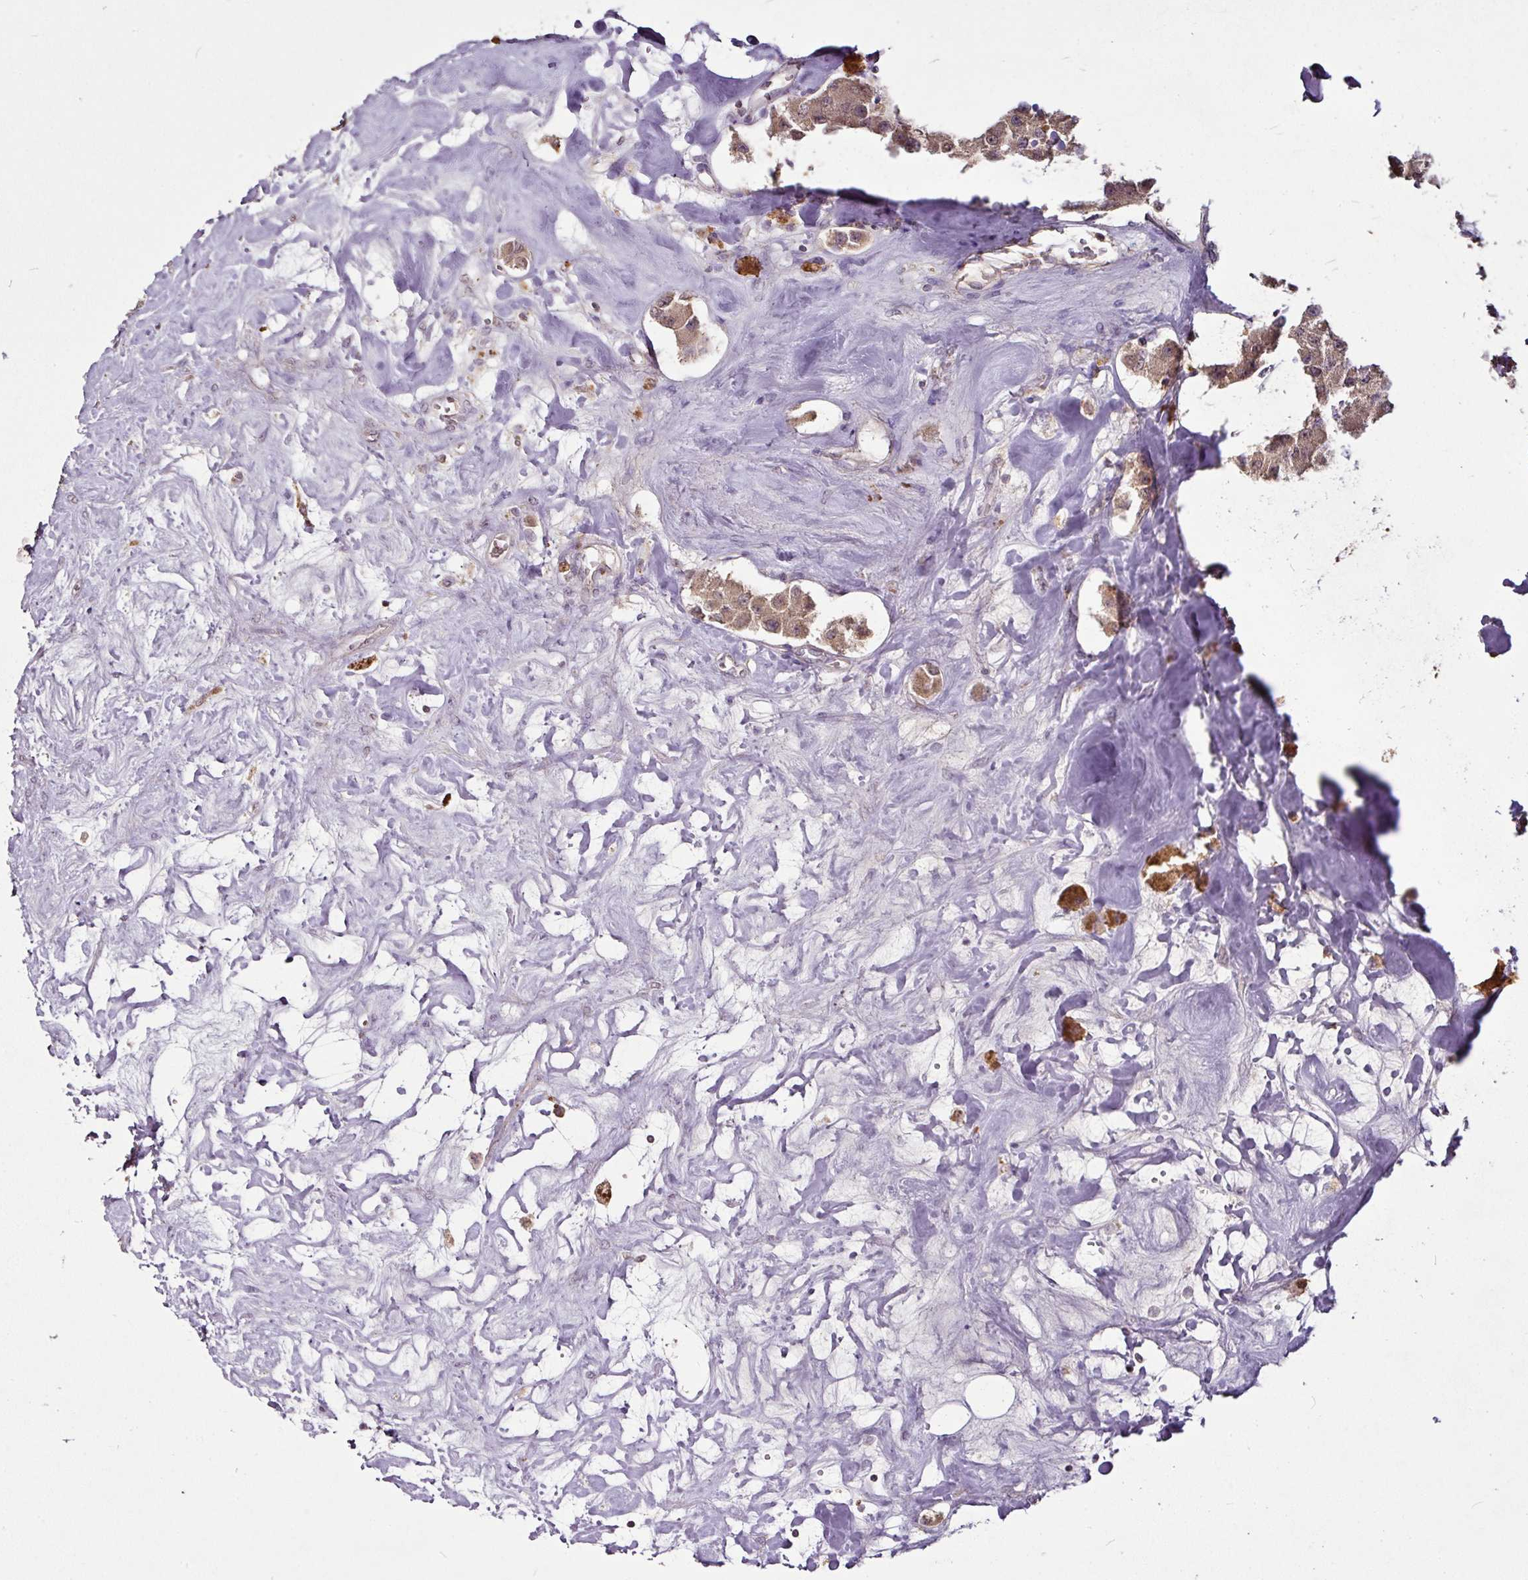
{"staining": {"intensity": "moderate", "quantity": ">75%", "location": "cytoplasmic/membranous"}, "tissue": "carcinoid", "cell_type": "Tumor cells", "image_type": "cancer", "snomed": [{"axis": "morphology", "description": "Carcinoid, malignant, NOS"}, {"axis": "topography", "description": "Pancreas"}], "caption": "Malignant carcinoid was stained to show a protein in brown. There is medium levels of moderate cytoplasmic/membranous expression in approximately >75% of tumor cells. Nuclei are stained in blue.", "gene": "RPL38", "patient": {"sex": "male", "age": 41}}